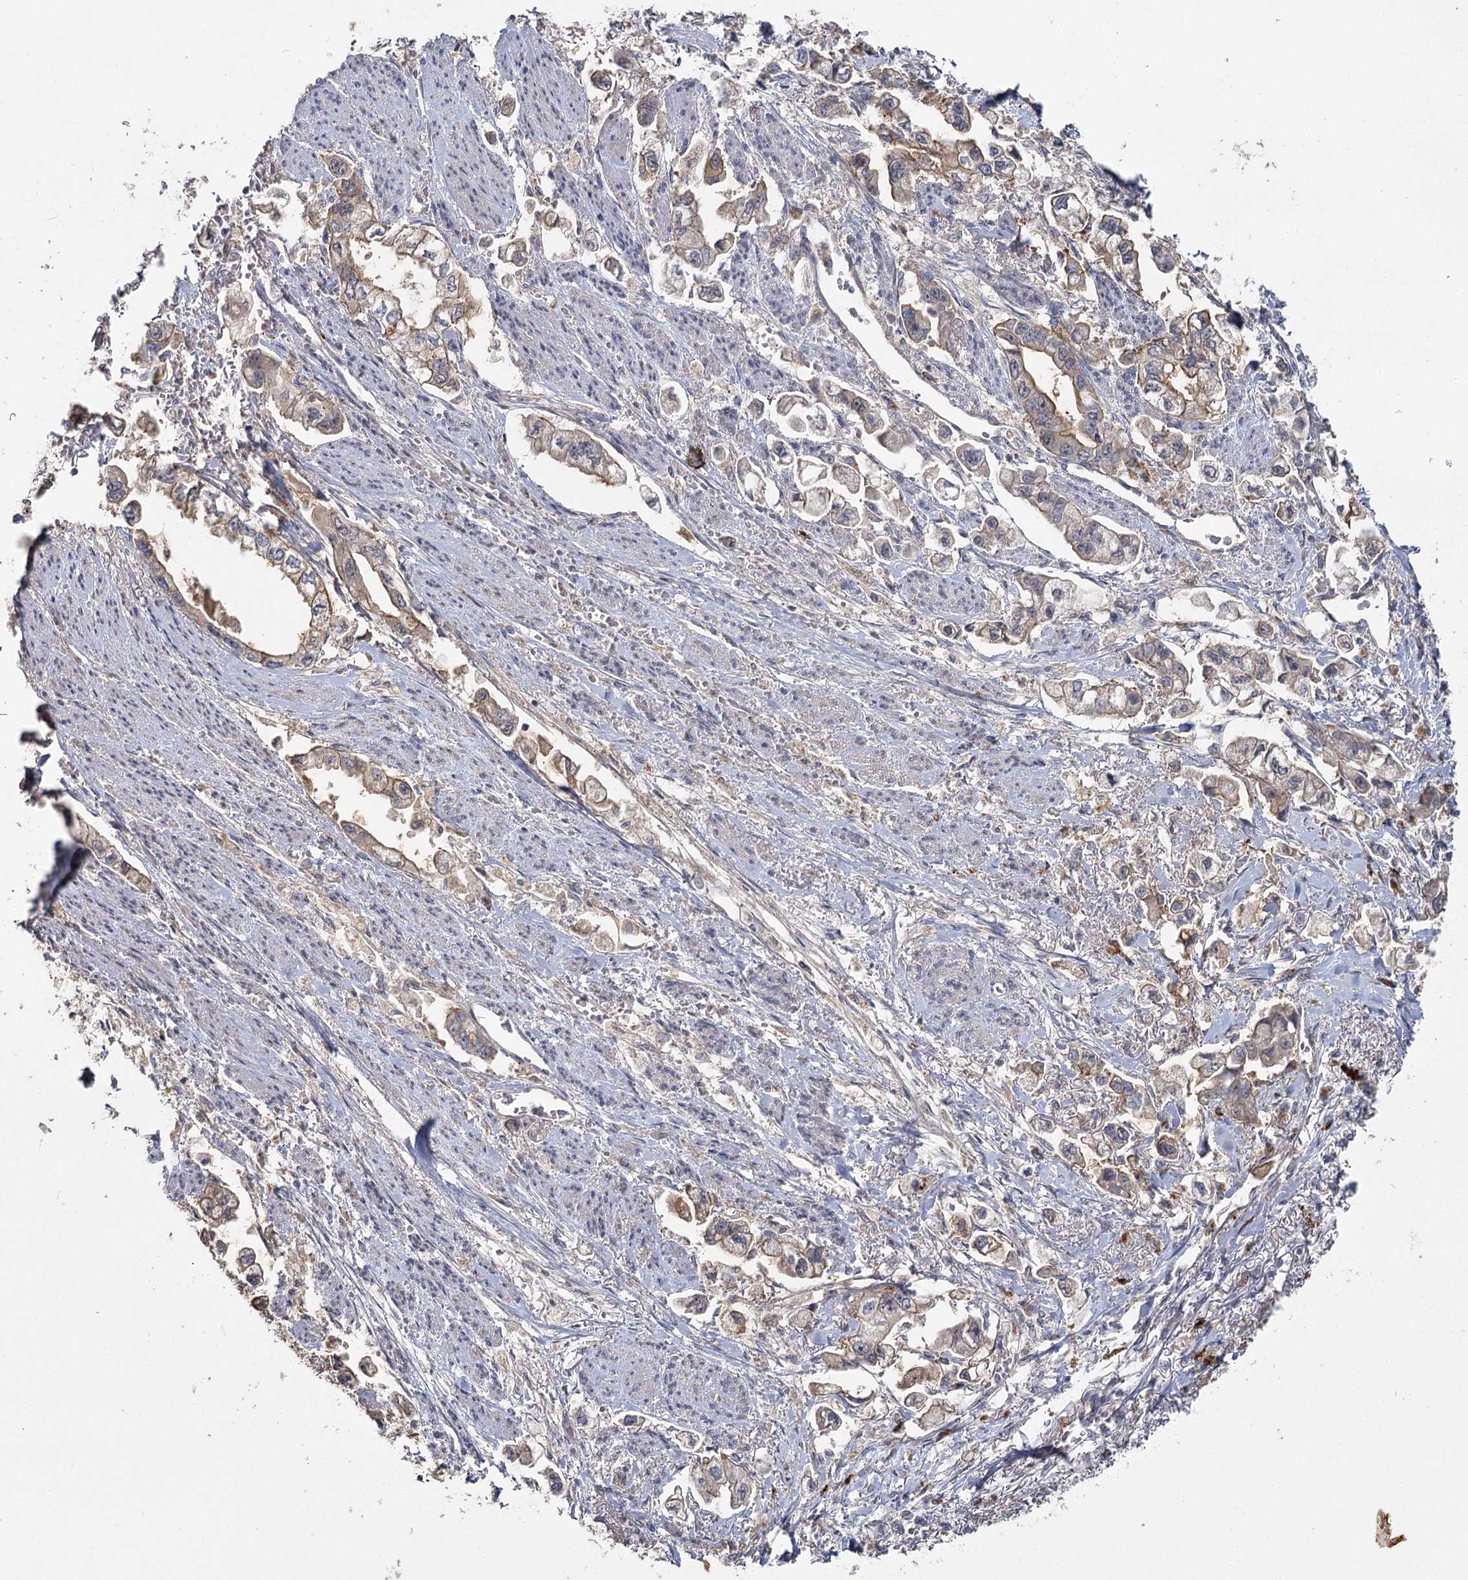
{"staining": {"intensity": "moderate", "quantity": "25%-75%", "location": "cytoplasmic/membranous"}, "tissue": "stomach cancer", "cell_type": "Tumor cells", "image_type": "cancer", "snomed": [{"axis": "morphology", "description": "Adenocarcinoma, NOS"}, {"axis": "topography", "description": "Stomach"}], "caption": "Adenocarcinoma (stomach) was stained to show a protein in brown. There is medium levels of moderate cytoplasmic/membranous staining in approximately 25%-75% of tumor cells.", "gene": "ANGPTL5", "patient": {"sex": "male", "age": 62}}